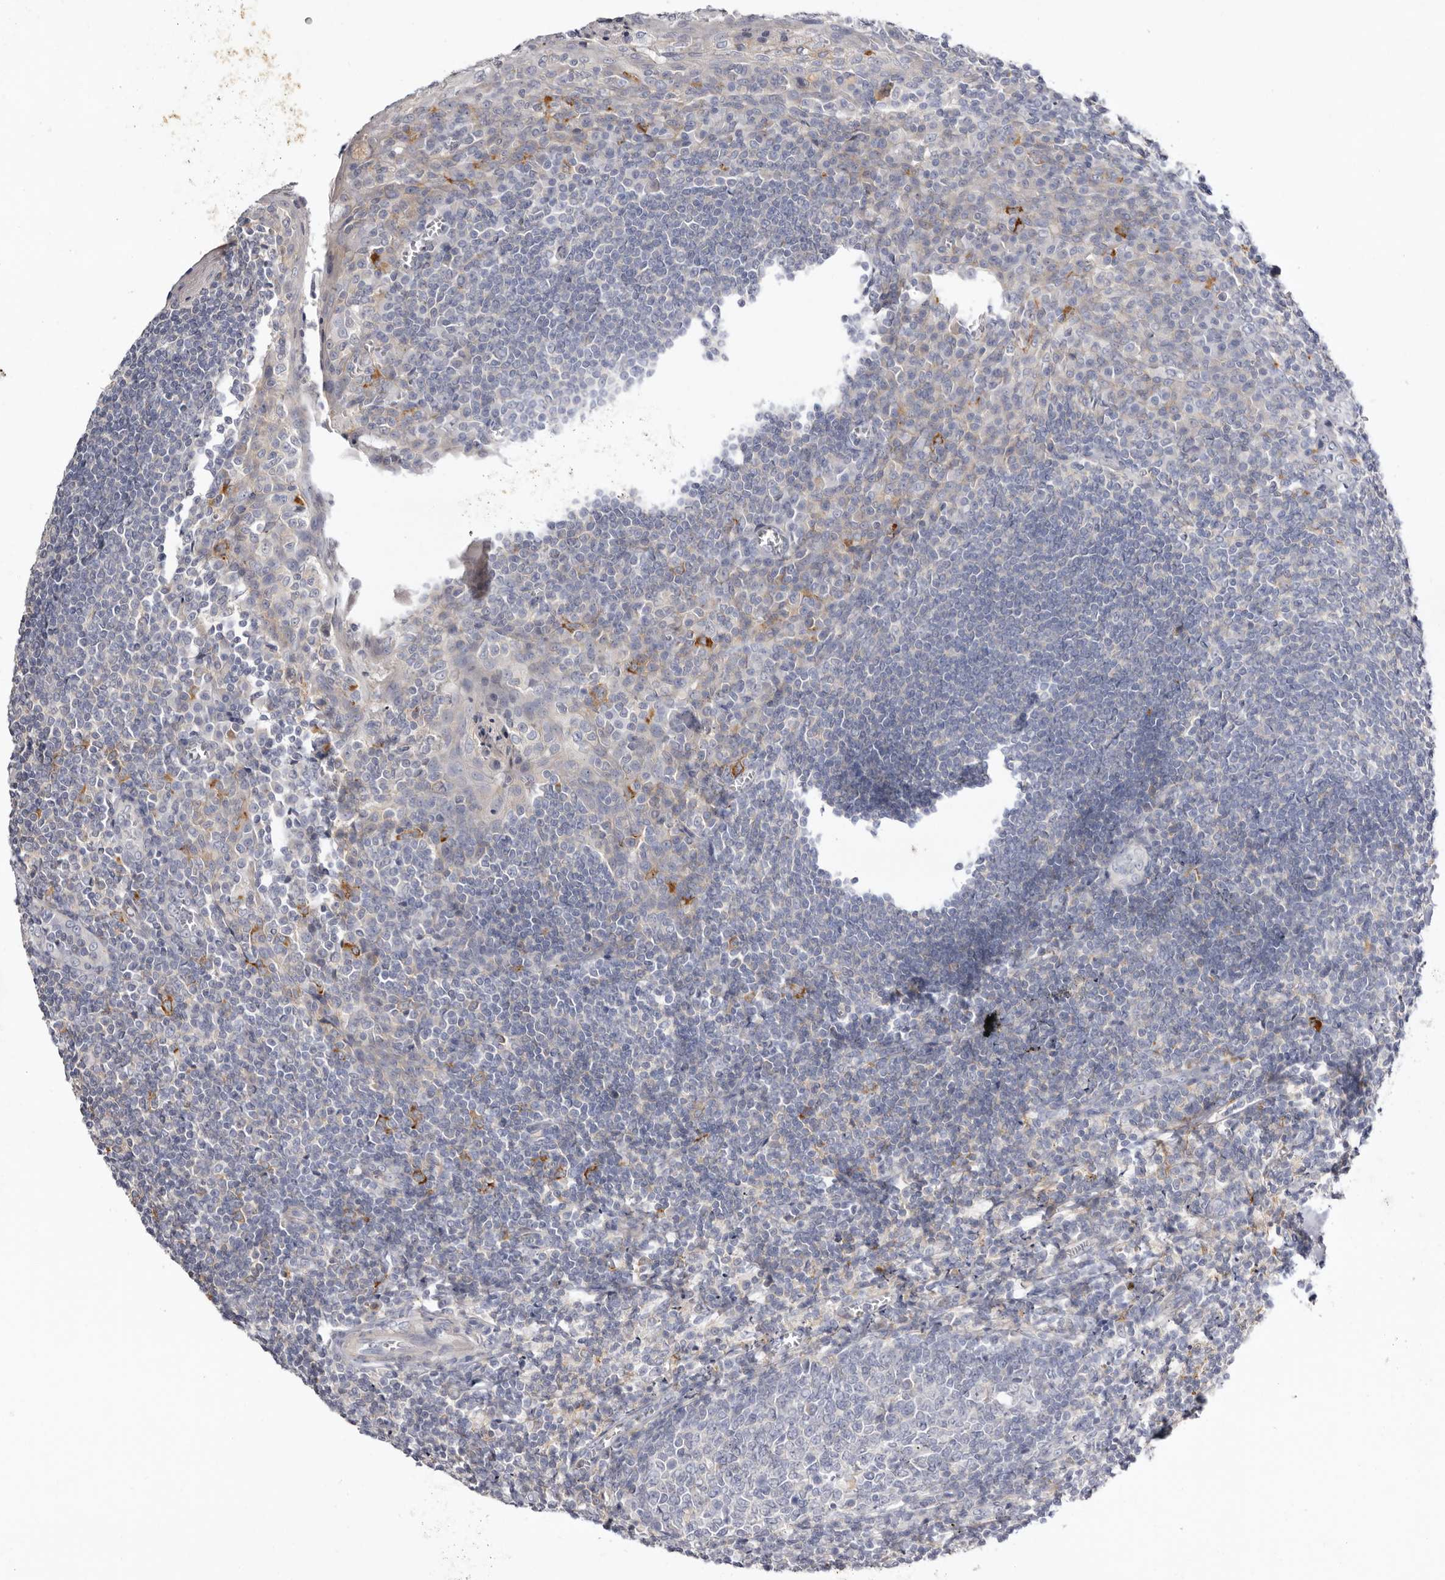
{"staining": {"intensity": "negative", "quantity": "none", "location": "none"}, "tissue": "tonsil", "cell_type": "Germinal center cells", "image_type": "normal", "snomed": [{"axis": "morphology", "description": "Normal tissue, NOS"}, {"axis": "topography", "description": "Tonsil"}], "caption": "DAB immunohistochemical staining of normal tonsil exhibits no significant staining in germinal center cells.", "gene": "S1PR5", "patient": {"sex": "male", "age": 27}}